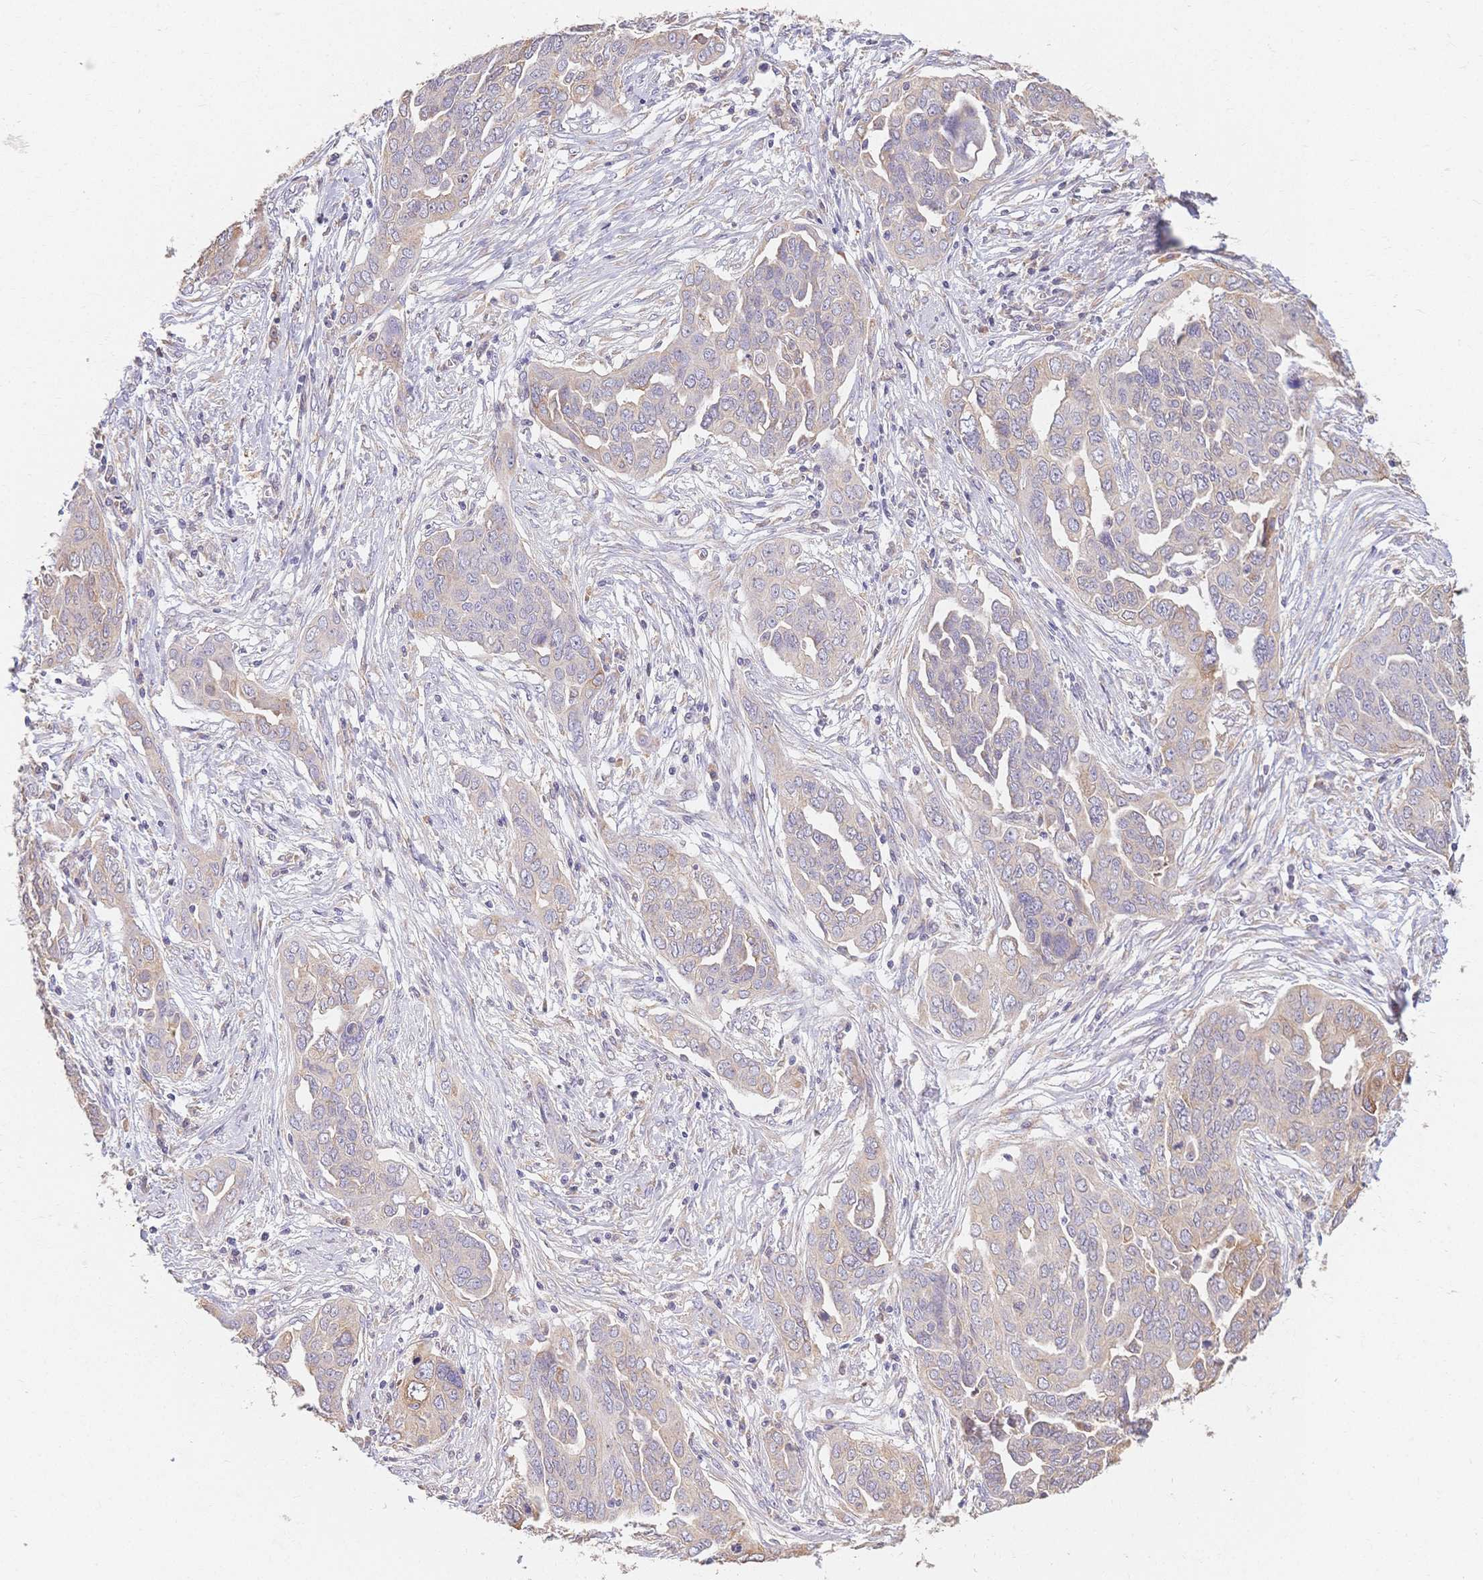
{"staining": {"intensity": "negative", "quantity": "none", "location": "none"}, "tissue": "ovarian cancer", "cell_type": "Tumor cells", "image_type": "cancer", "snomed": [{"axis": "morphology", "description": "Cystadenocarcinoma, serous, NOS"}, {"axis": "topography", "description": "Ovary"}], "caption": "This is an immunohistochemistry micrograph of human ovarian serous cystadenocarcinoma. There is no positivity in tumor cells.", "gene": "HS3ST5", "patient": {"sex": "female", "age": 59}}